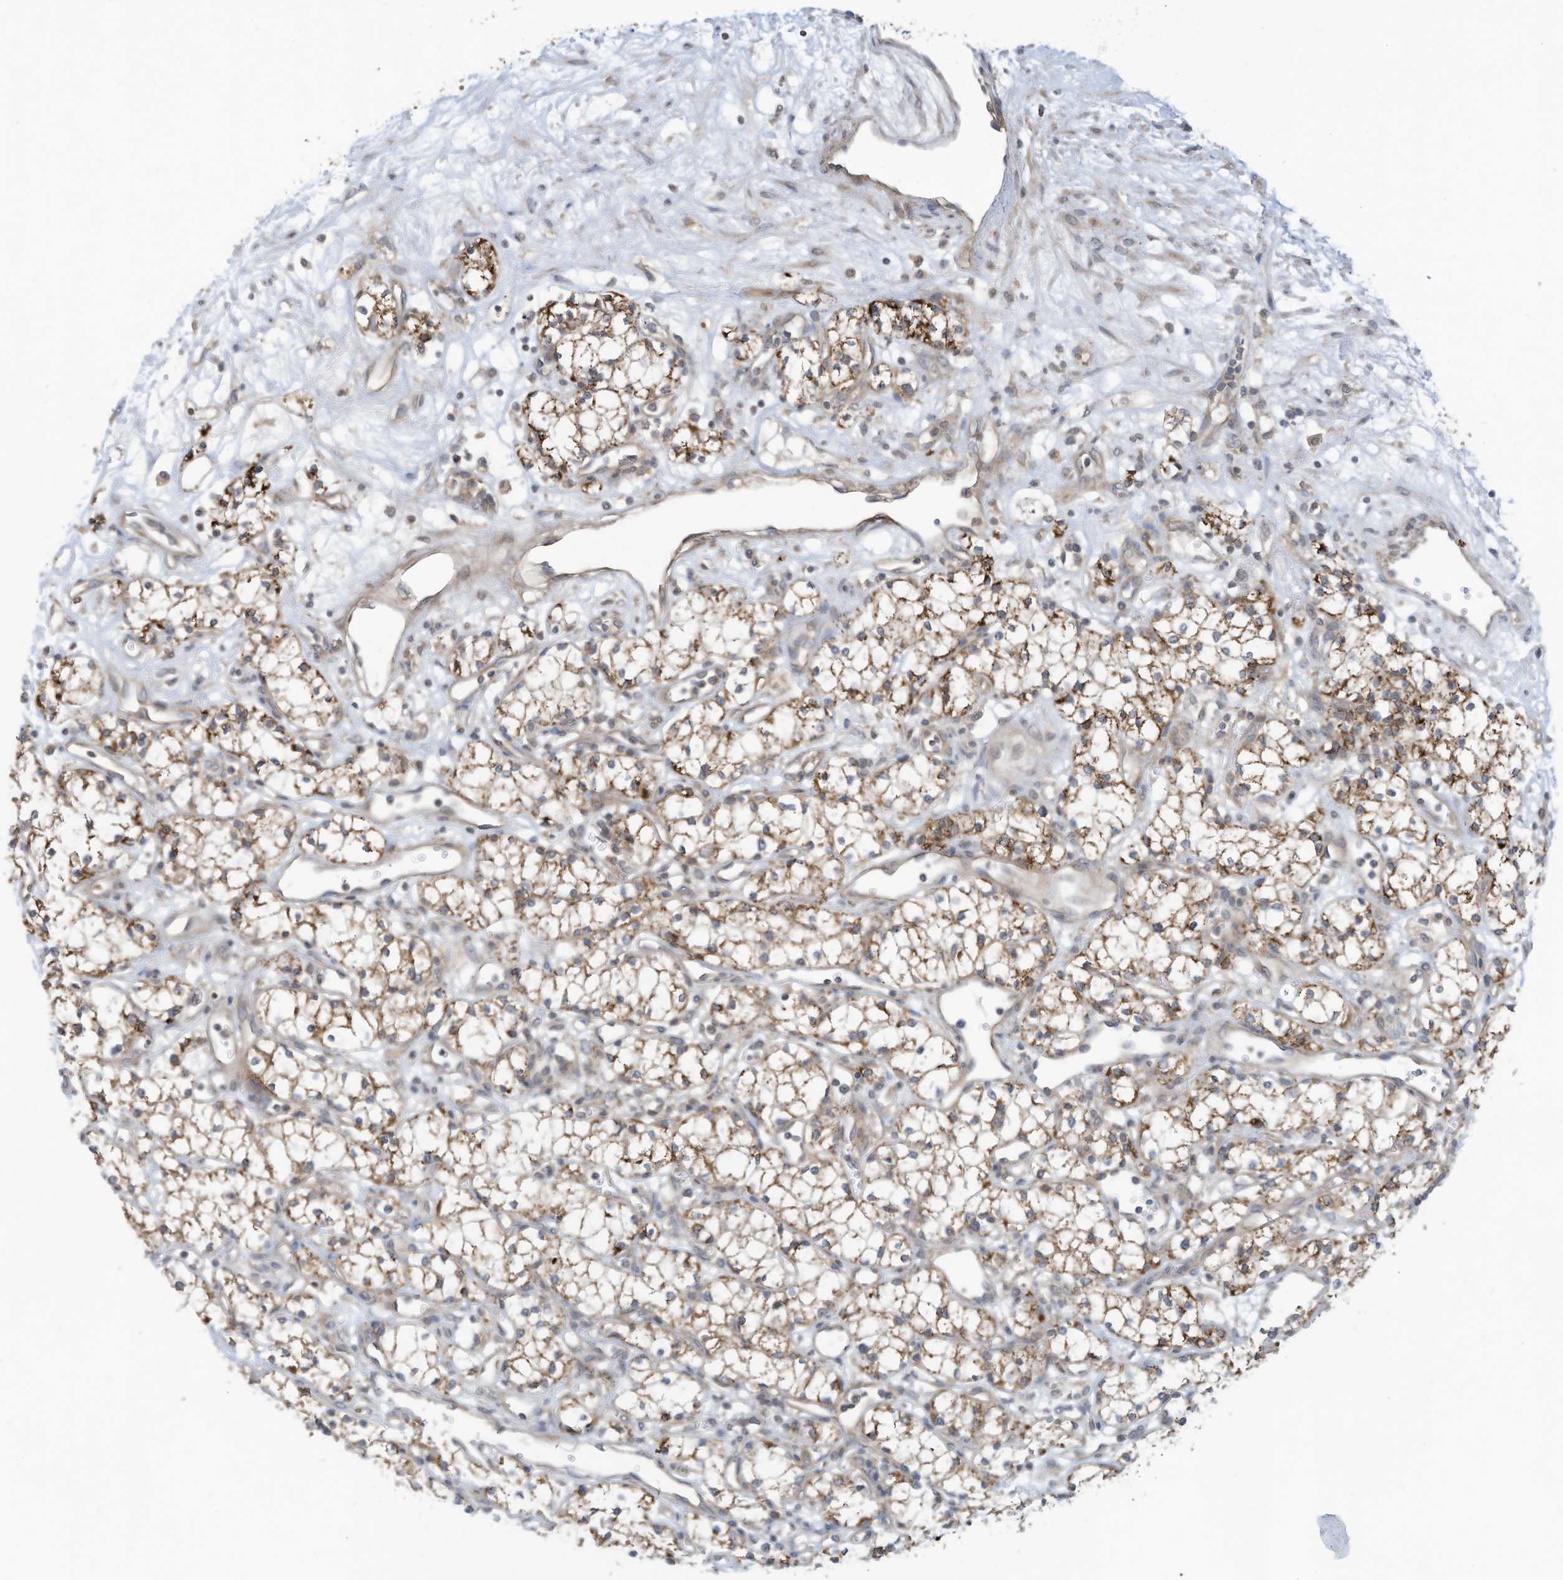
{"staining": {"intensity": "moderate", "quantity": ">75%", "location": "cytoplasmic/membranous"}, "tissue": "renal cancer", "cell_type": "Tumor cells", "image_type": "cancer", "snomed": [{"axis": "morphology", "description": "Adenocarcinoma, NOS"}, {"axis": "topography", "description": "Kidney"}], "caption": "Renal cancer (adenocarcinoma) tissue demonstrates moderate cytoplasmic/membranous positivity in approximately >75% of tumor cells", "gene": "SCGB1D2", "patient": {"sex": "male", "age": 59}}